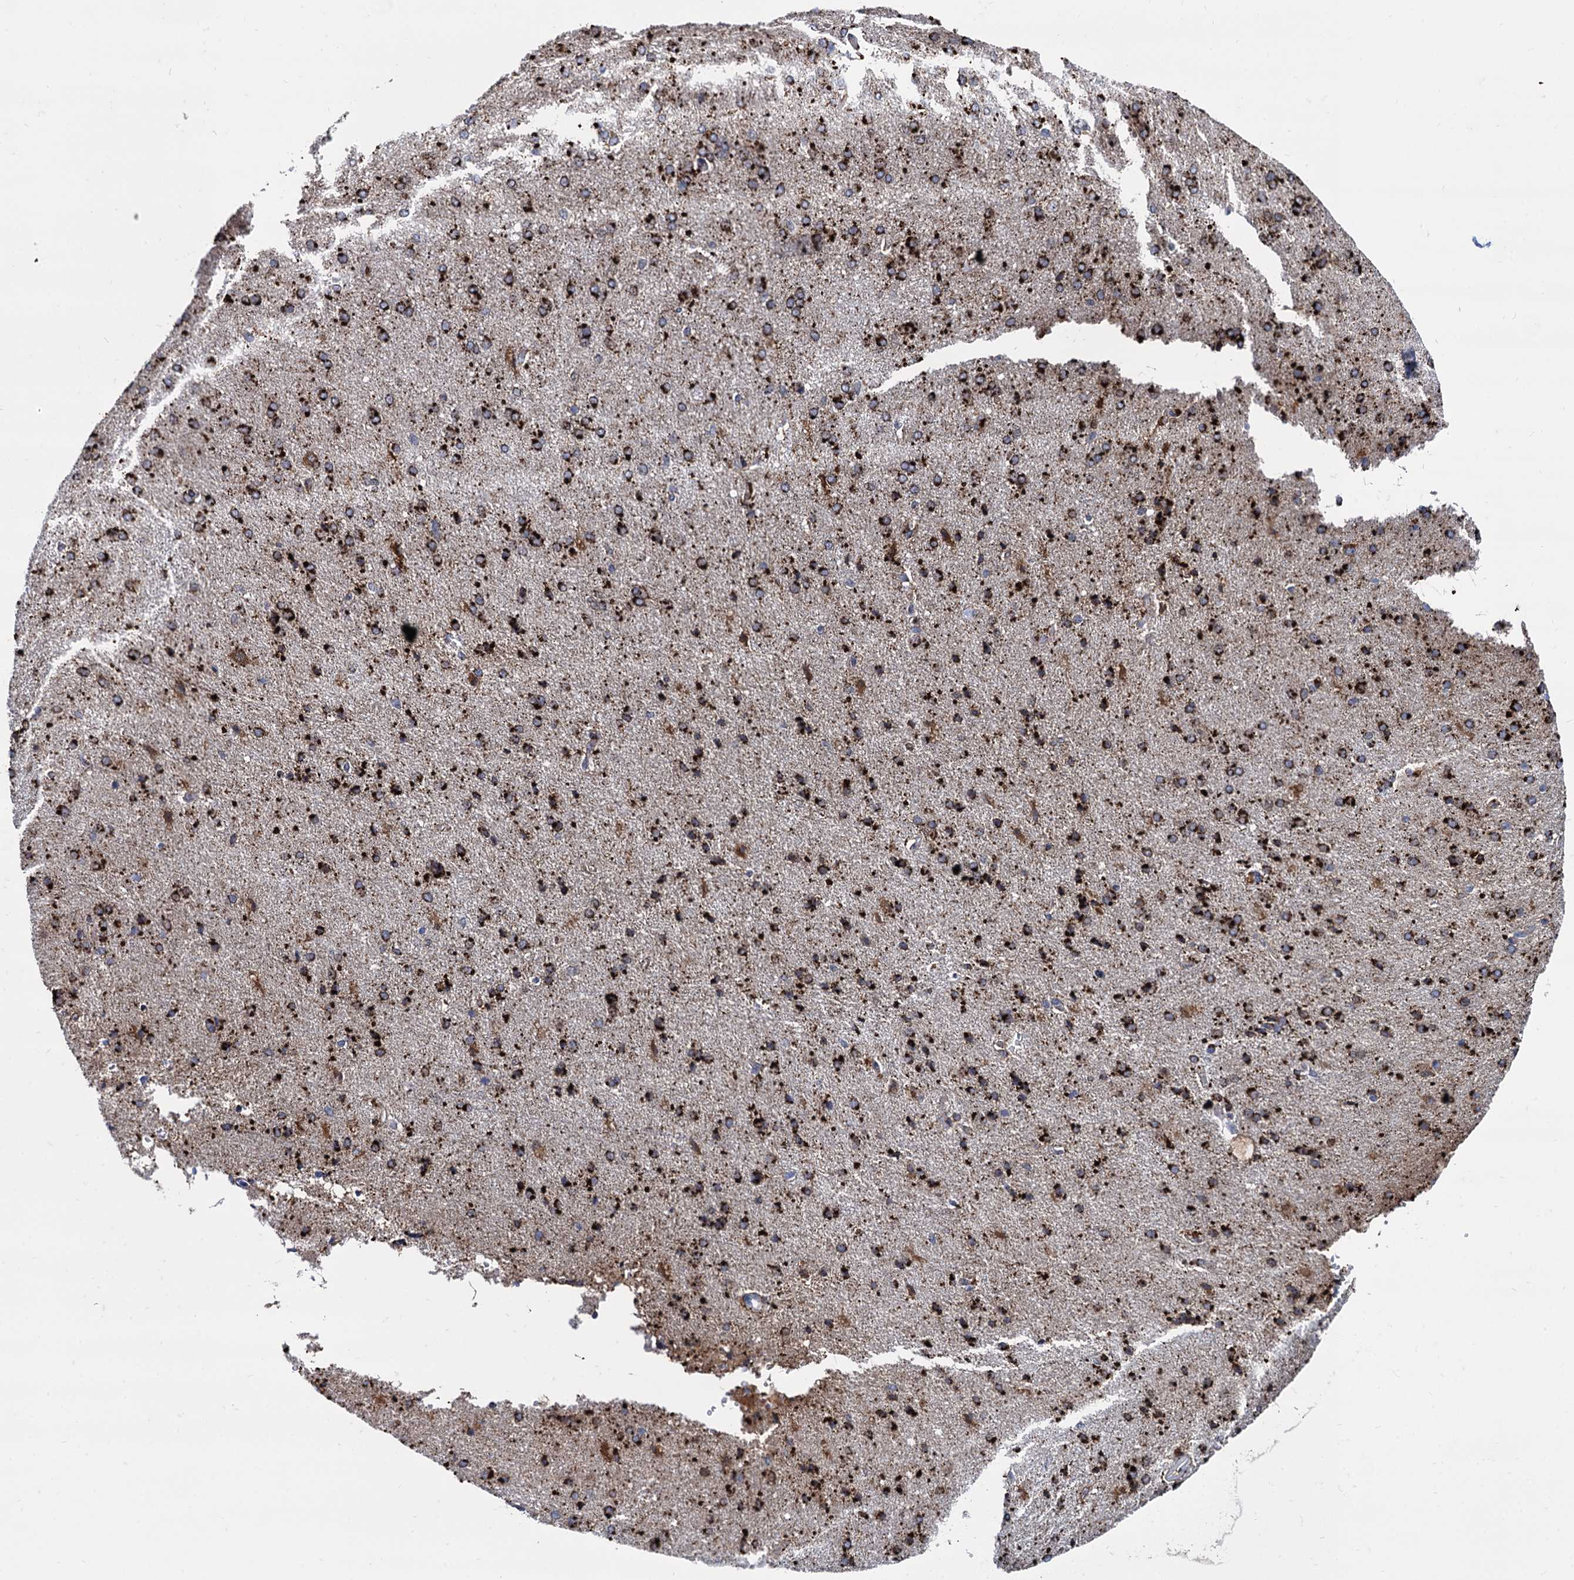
{"staining": {"intensity": "weak", "quantity": ">75%", "location": "cytoplasmic/membranous"}, "tissue": "cerebral cortex", "cell_type": "Endothelial cells", "image_type": "normal", "snomed": [{"axis": "morphology", "description": "Normal tissue, NOS"}, {"axis": "topography", "description": "Cerebral cortex"}], "caption": "Weak cytoplasmic/membranous protein expression is seen in about >75% of endothelial cells in cerebral cortex.", "gene": "APOD", "patient": {"sex": "male", "age": 62}}